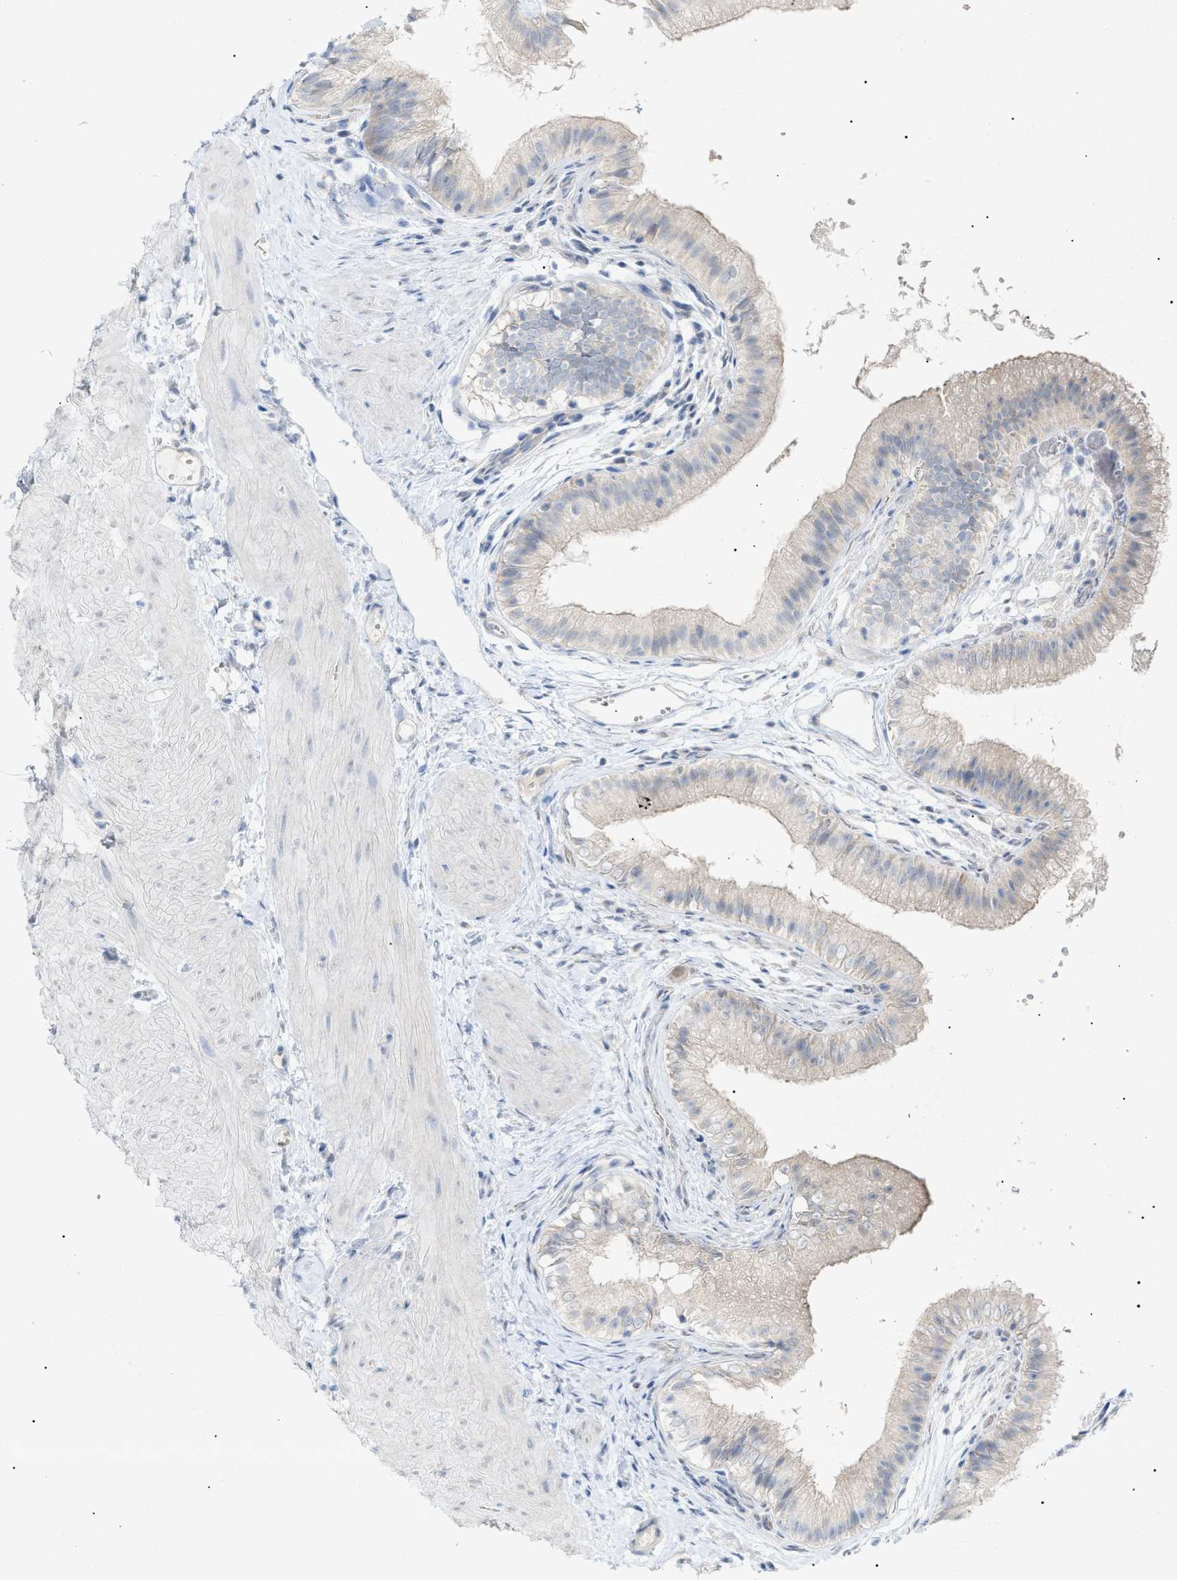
{"staining": {"intensity": "weak", "quantity": "25%-75%", "location": "cytoplasmic/membranous"}, "tissue": "gallbladder", "cell_type": "Glandular cells", "image_type": "normal", "snomed": [{"axis": "morphology", "description": "Normal tissue, NOS"}, {"axis": "topography", "description": "Gallbladder"}], "caption": "Gallbladder was stained to show a protein in brown. There is low levels of weak cytoplasmic/membranous positivity in approximately 25%-75% of glandular cells. (IHC, brightfield microscopy, high magnification).", "gene": "SLC25A31", "patient": {"sex": "female", "age": 26}}